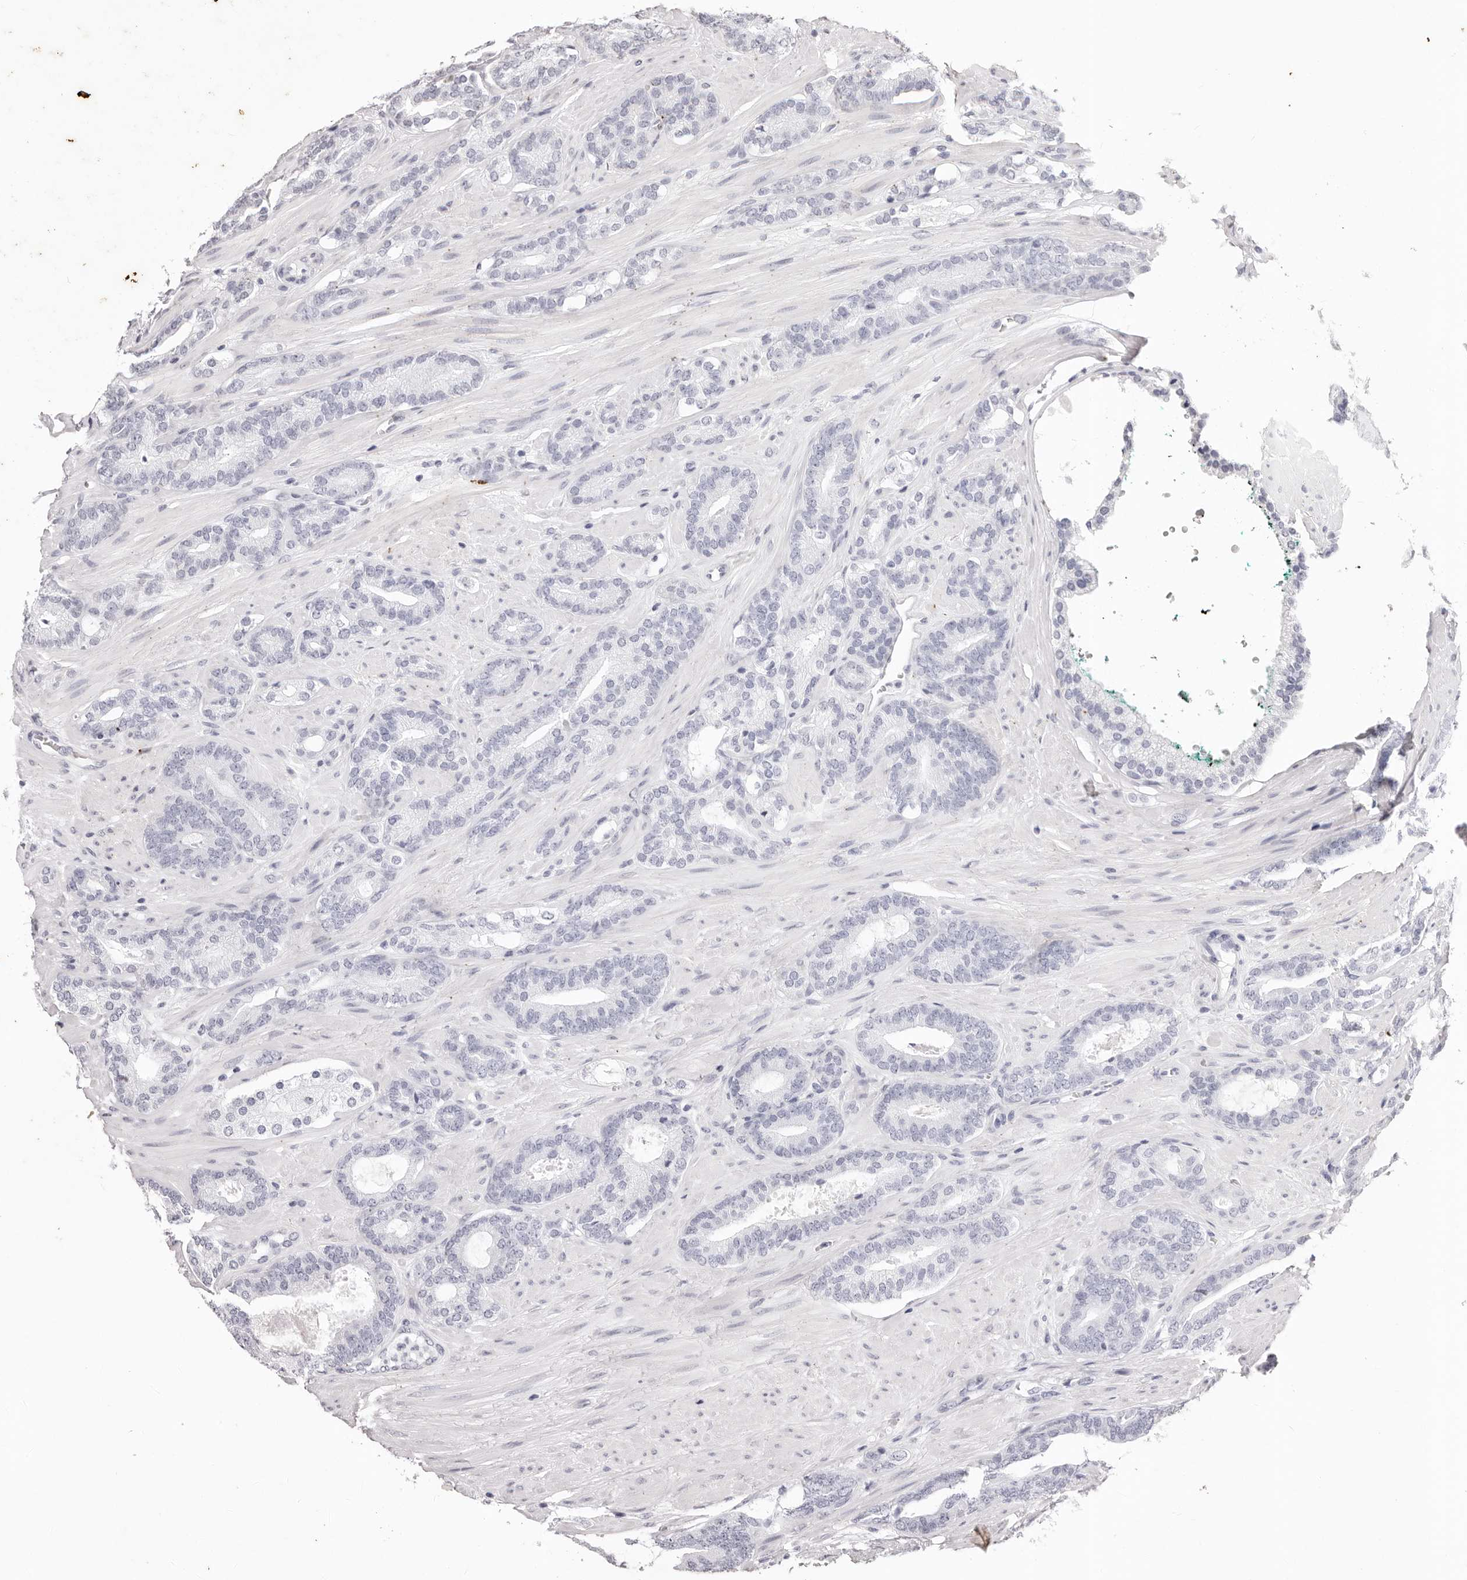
{"staining": {"intensity": "negative", "quantity": "none", "location": "none"}, "tissue": "prostate cancer", "cell_type": "Tumor cells", "image_type": "cancer", "snomed": [{"axis": "morphology", "description": "Adenocarcinoma, Low grade"}, {"axis": "topography", "description": "Prostate"}], "caption": "DAB (3,3'-diaminobenzidine) immunohistochemical staining of prostate cancer exhibits no significant positivity in tumor cells. (DAB (3,3'-diaminobenzidine) IHC visualized using brightfield microscopy, high magnification).", "gene": "RPS6KA5", "patient": {"sex": "male", "age": 63}}